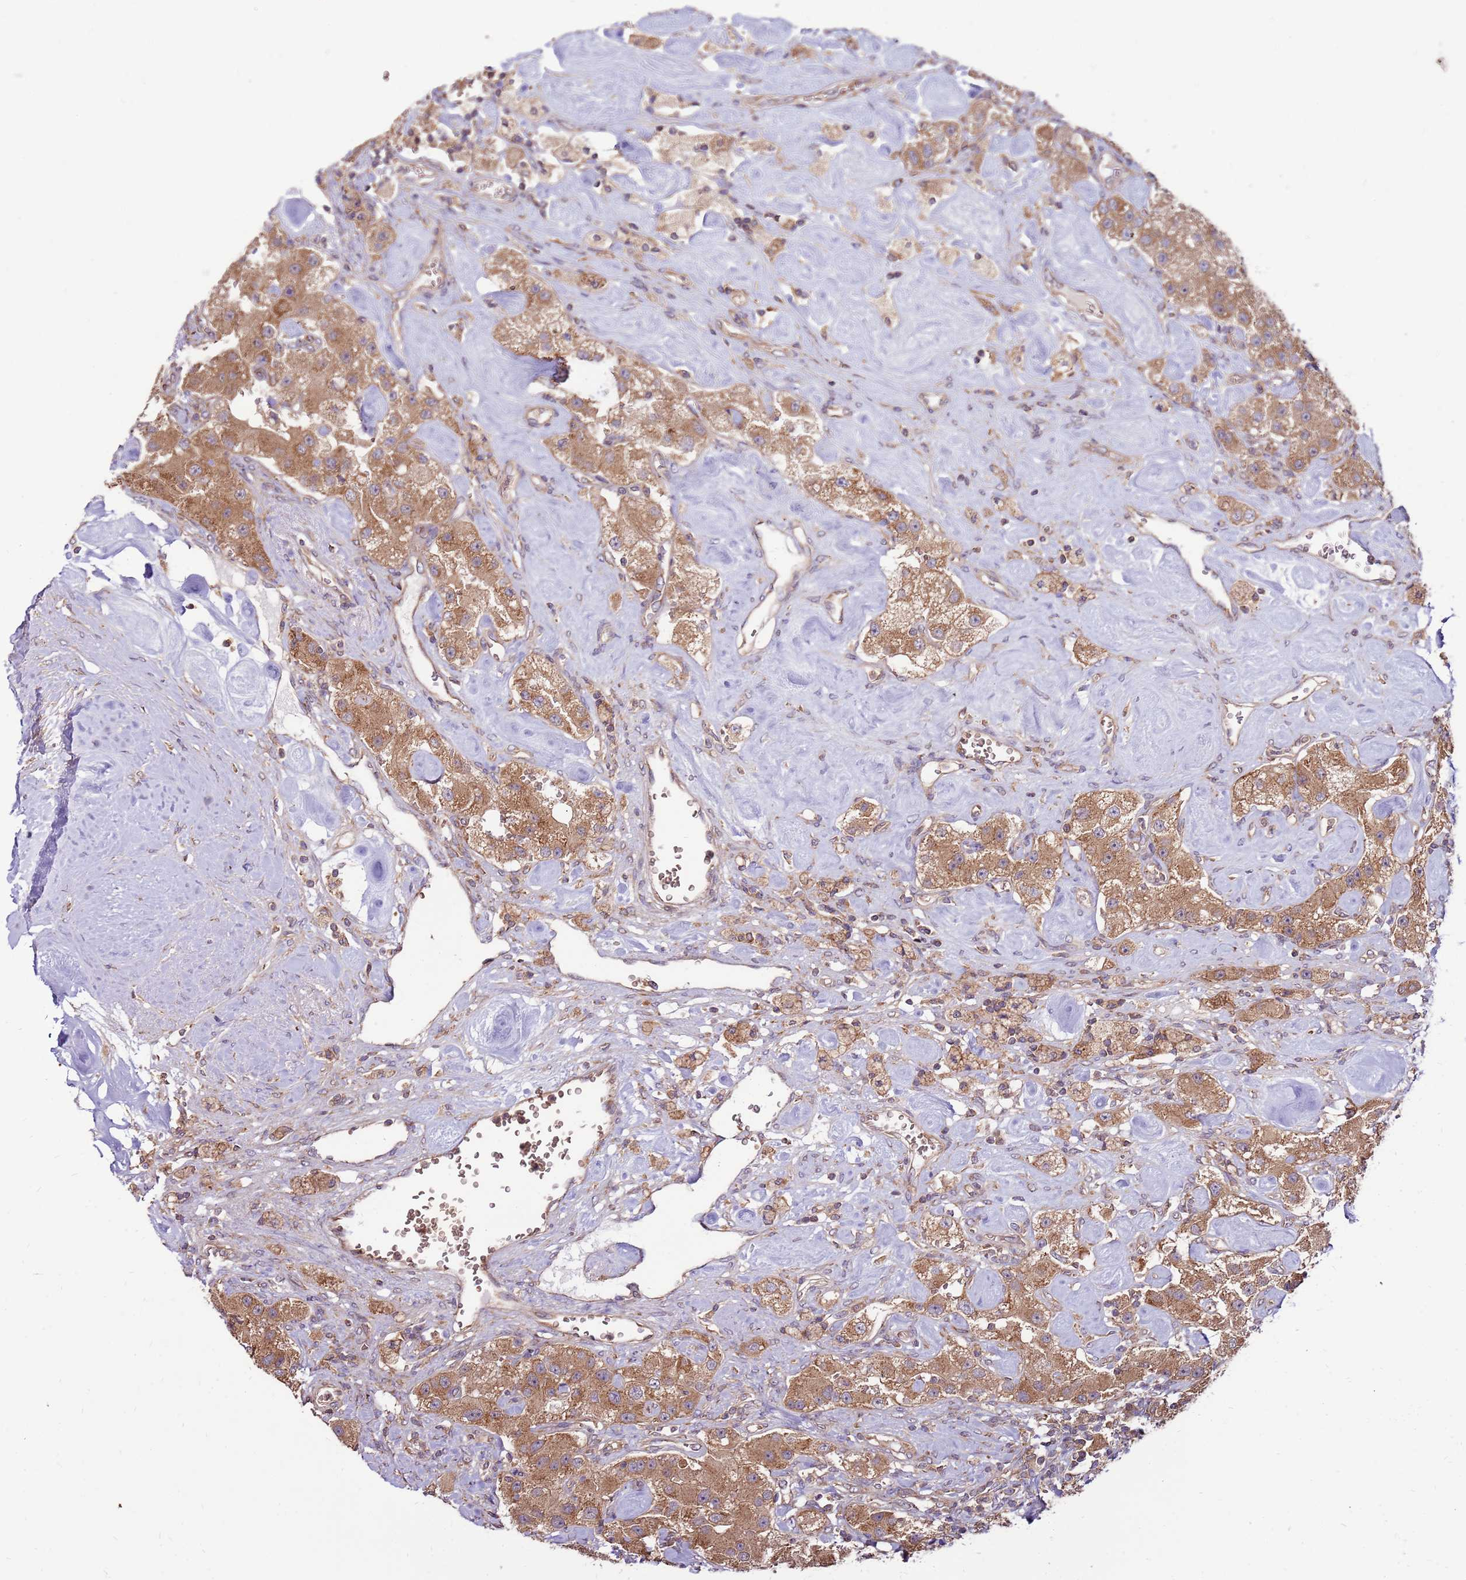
{"staining": {"intensity": "moderate", "quantity": ">75%", "location": "cytoplasmic/membranous"}, "tissue": "carcinoid", "cell_type": "Tumor cells", "image_type": "cancer", "snomed": [{"axis": "morphology", "description": "Carcinoid, malignant, NOS"}, {"axis": "topography", "description": "Pancreas"}], "caption": "Protein staining of malignant carcinoid tissue displays moderate cytoplasmic/membranous expression in about >75% of tumor cells.", "gene": "SLC44A5", "patient": {"sex": "male", "age": 41}}